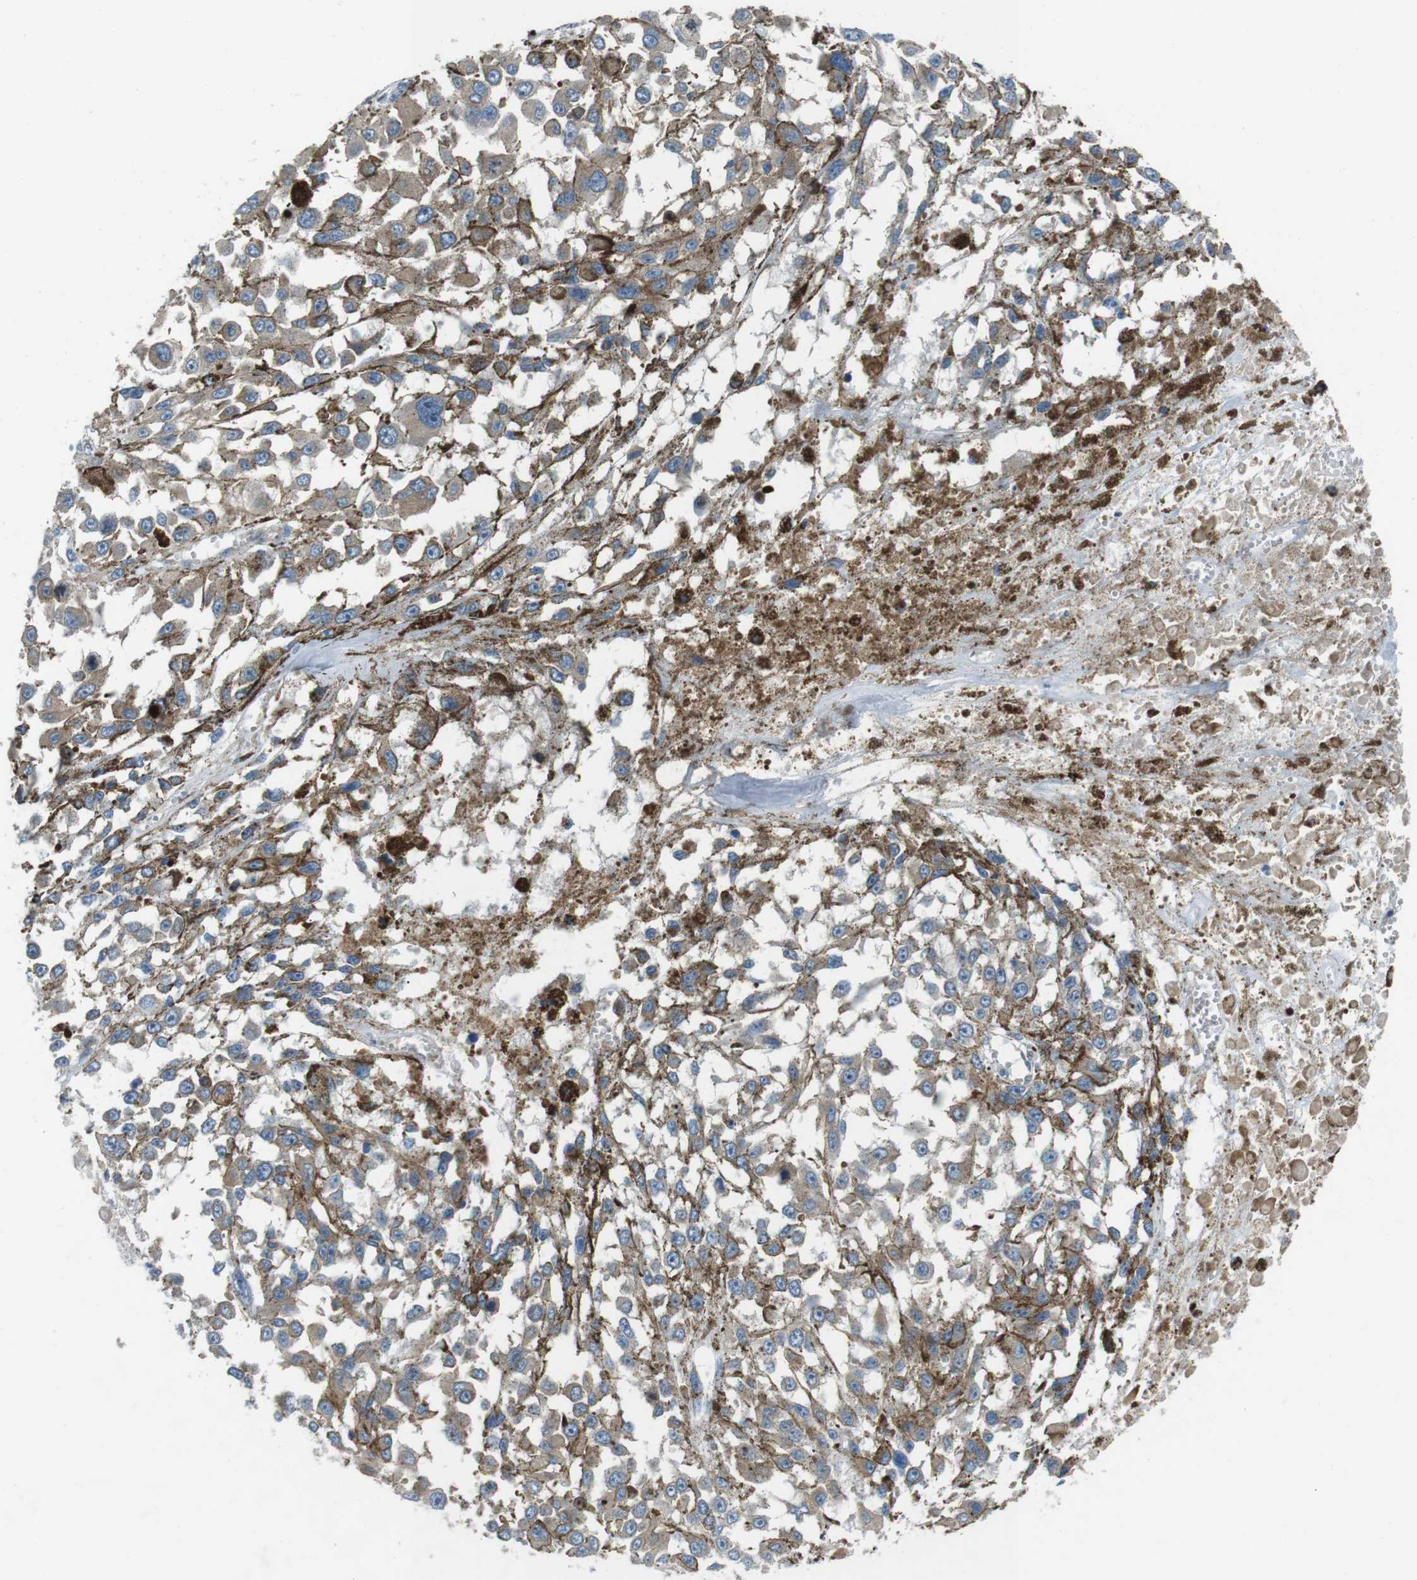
{"staining": {"intensity": "weak", "quantity": "25%-75%", "location": "cytoplasmic/membranous"}, "tissue": "melanoma", "cell_type": "Tumor cells", "image_type": "cancer", "snomed": [{"axis": "morphology", "description": "Malignant melanoma, Metastatic site"}, {"axis": "topography", "description": "Lymph node"}], "caption": "A brown stain shows weak cytoplasmic/membranous expression of a protein in melanoma tumor cells.", "gene": "FAM3B", "patient": {"sex": "male", "age": 59}}